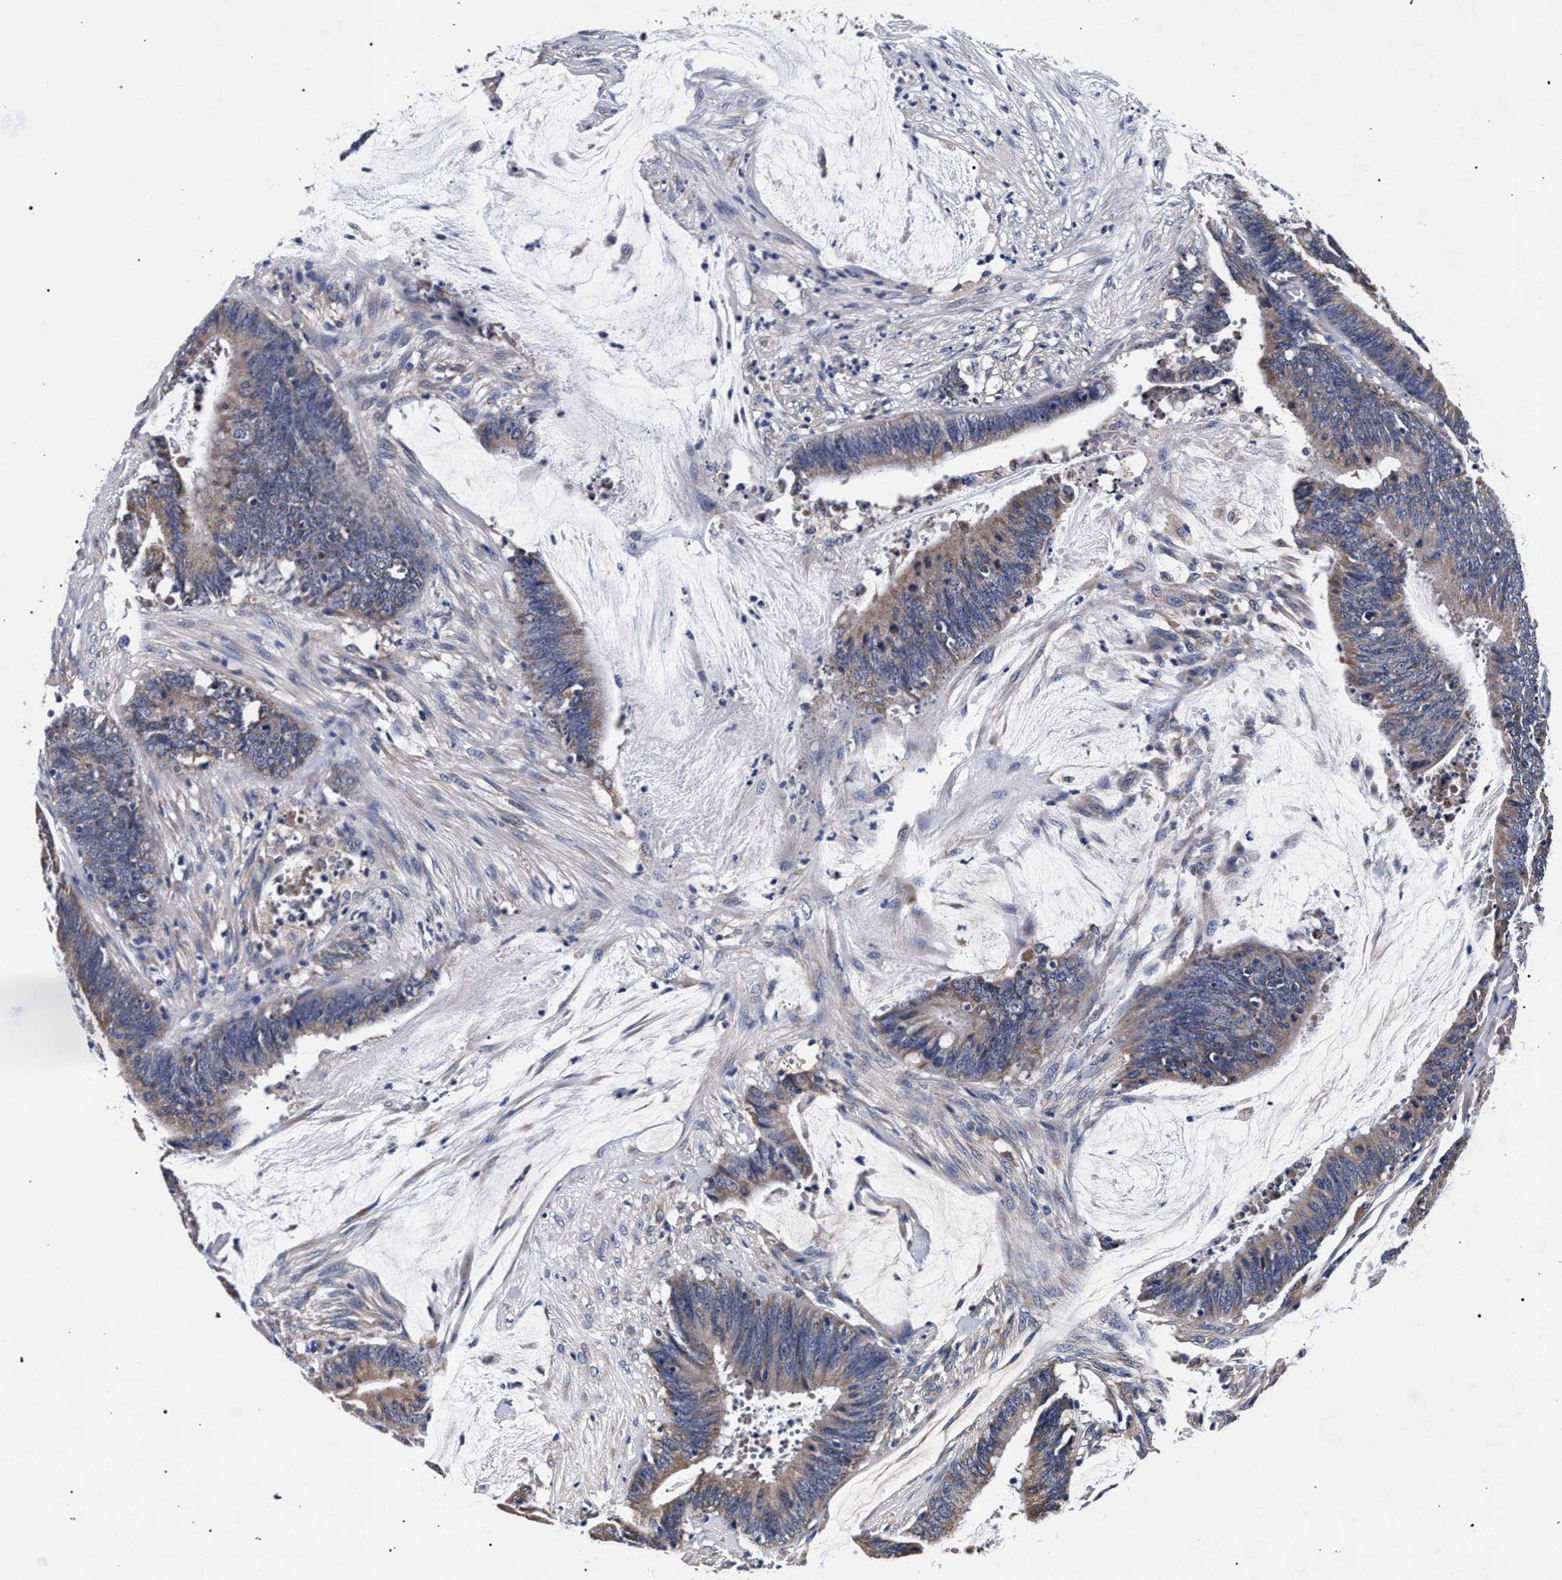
{"staining": {"intensity": "weak", "quantity": "25%-75%", "location": "cytoplasmic/membranous"}, "tissue": "colorectal cancer", "cell_type": "Tumor cells", "image_type": "cancer", "snomed": [{"axis": "morphology", "description": "Adenocarcinoma, NOS"}, {"axis": "topography", "description": "Rectum"}], "caption": "This photomicrograph exhibits IHC staining of human colorectal adenocarcinoma, with low weak cytoplasmic/membranous positivity in about 25%-75% of tumor cells.", "gene": "CFAP95", "patient": {"sex": "female", "age": 66}}